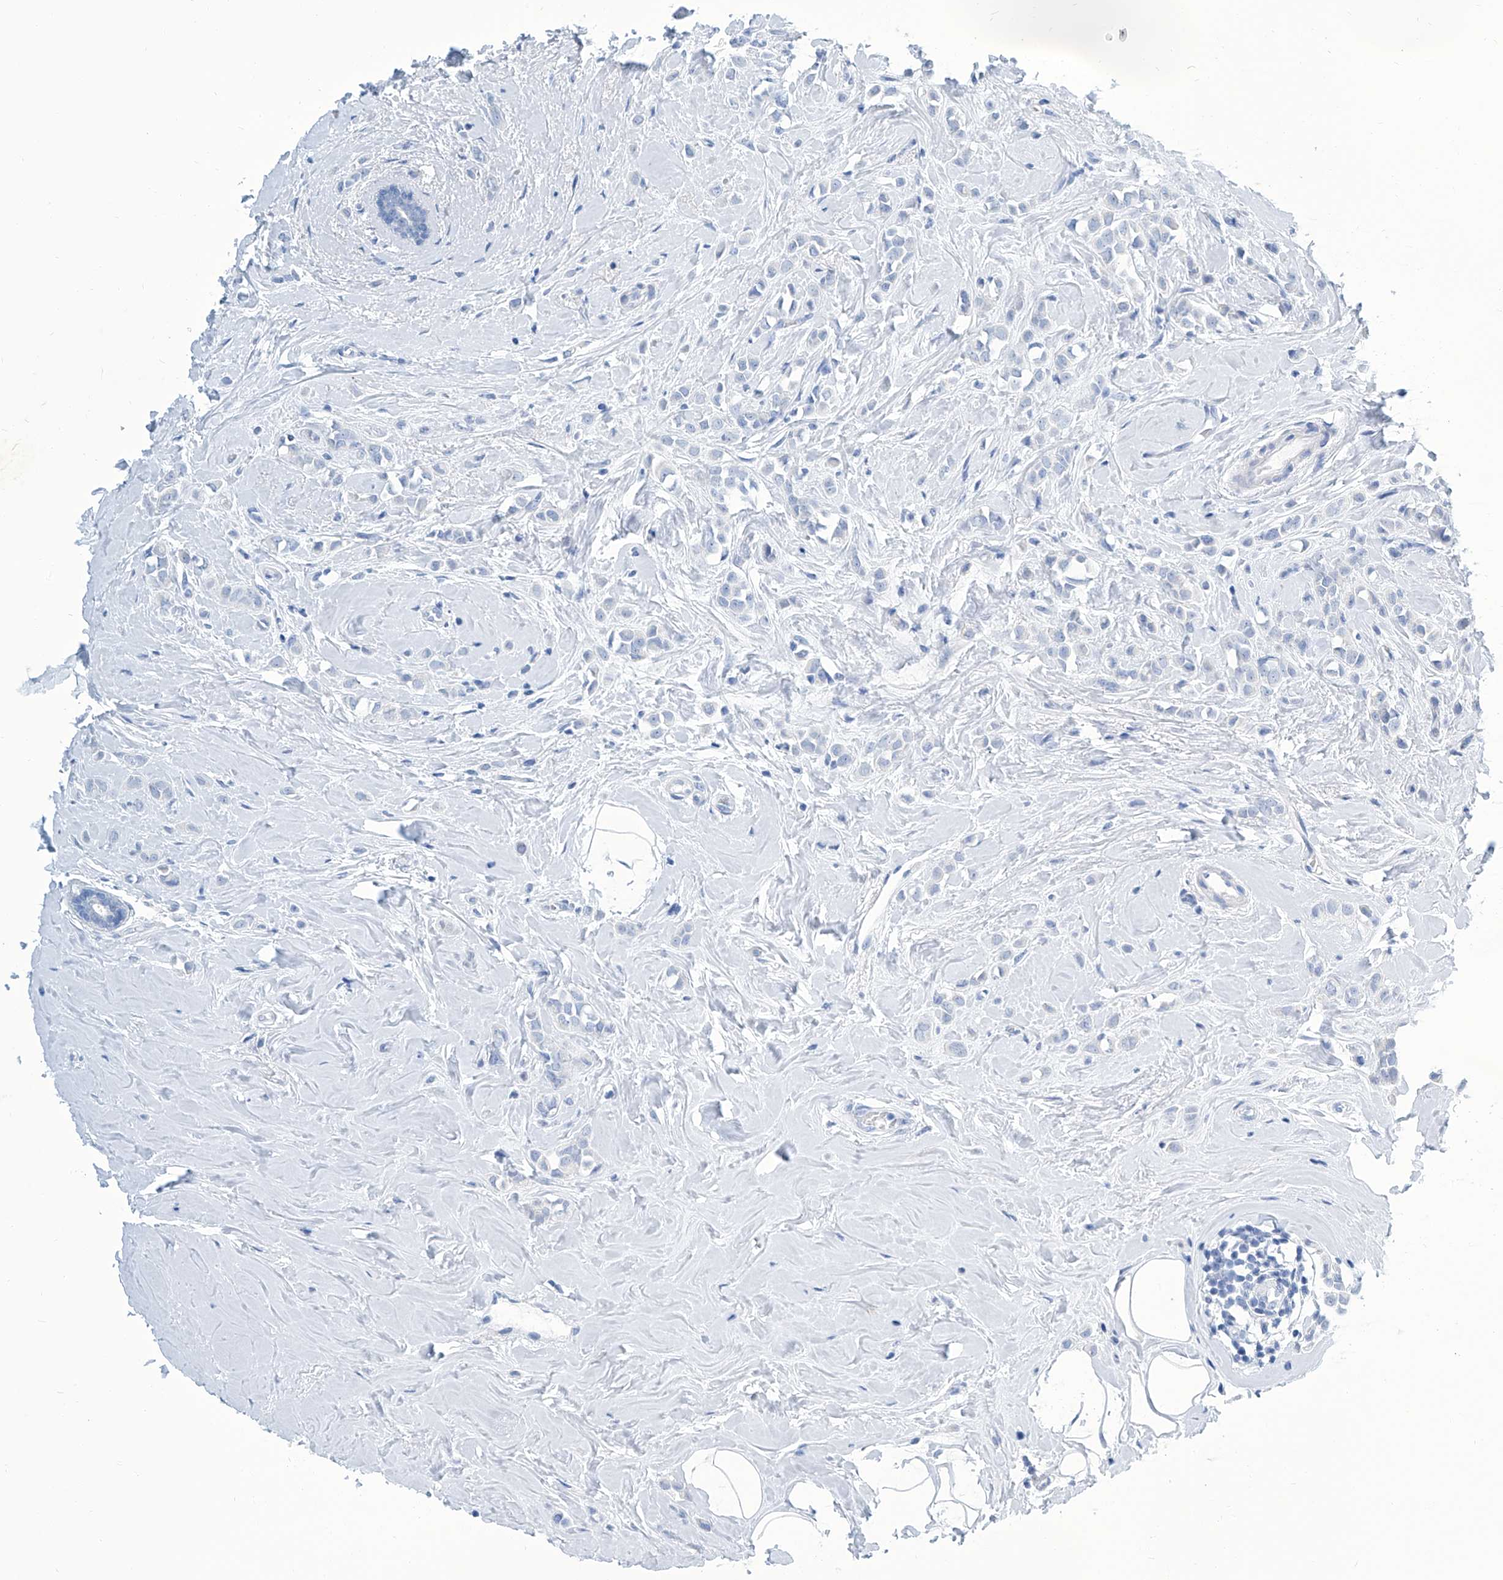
{"staining": {"intensity": "negative", "quantity": "none", "location": "none"}, "tissue": "breast cancer", "cell_type": "Tumor cells", "image_type": "cancer", "snomed": [{"axis": "morphology", "description": "Lobular carcinoma"}, {"axis": "topography", "description": "Breast"}], "caption": "A high-resolution photomicrograph shows IHC staining of breast cancer (lobular carcinoma), which reveals no significant positivity in tumor cells.", "gene": "ZNF519", "patient": {"sex": "female", "age": 47}}